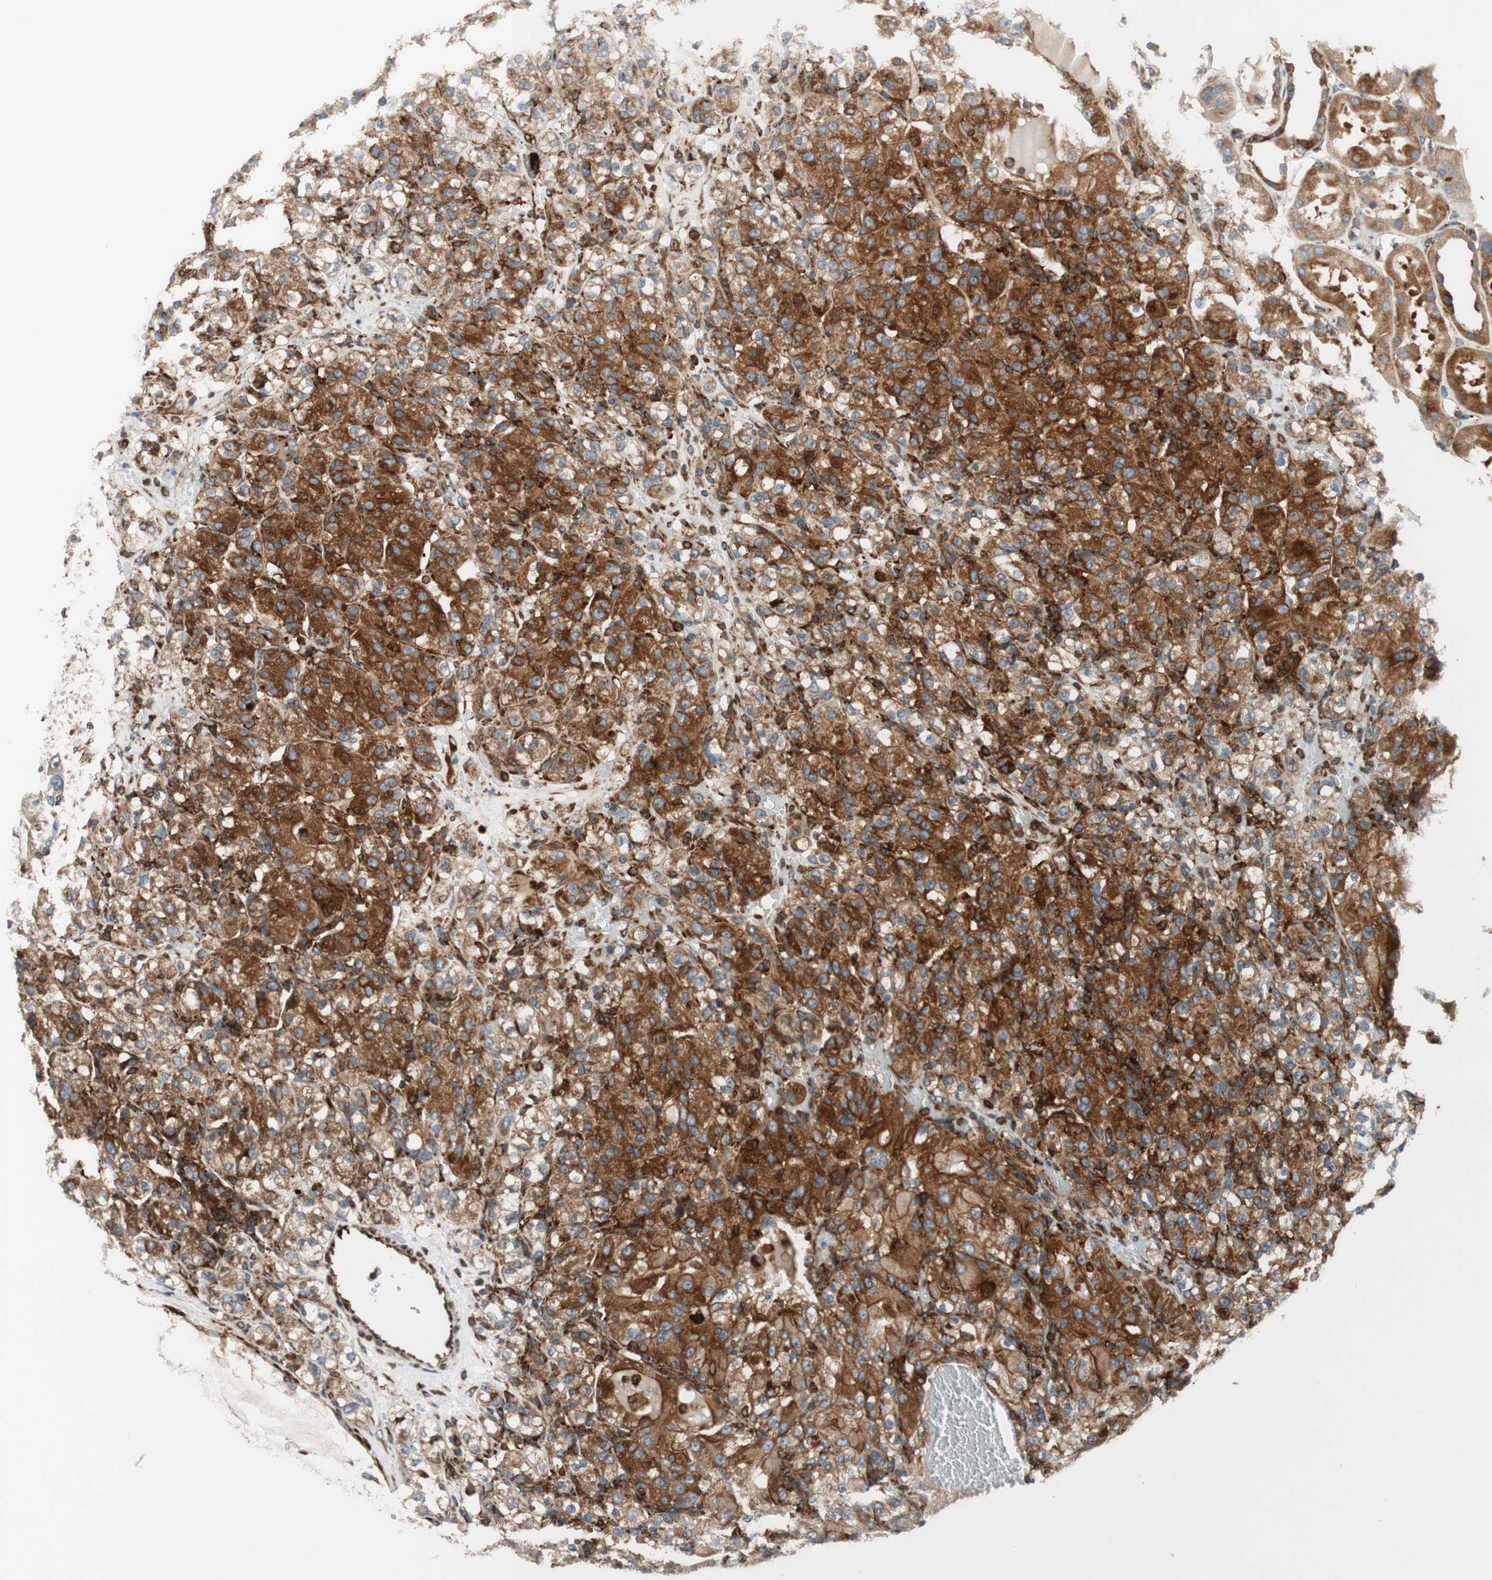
{"staining": {"intensity": "moderate", "quantity": ">75%", "location": "cytoplasmic/membranous"}, "tissue": "renal cancer", "cell_type": "Tumor cells", "image_type": "cancer", "snomed": [{"axis": "morphology", "description": "Adenocarcinoma, NOS"}, {"axis": "topography", "description": "Kidney"}], "caption": "Immunohistochemistry of renal cancer displays medium levels of moderate cytoplasmic/membranous positivity in about >75% of tumor cells.", "gene": "CCN4", "patient": {"sex": "male", "age": 61}}